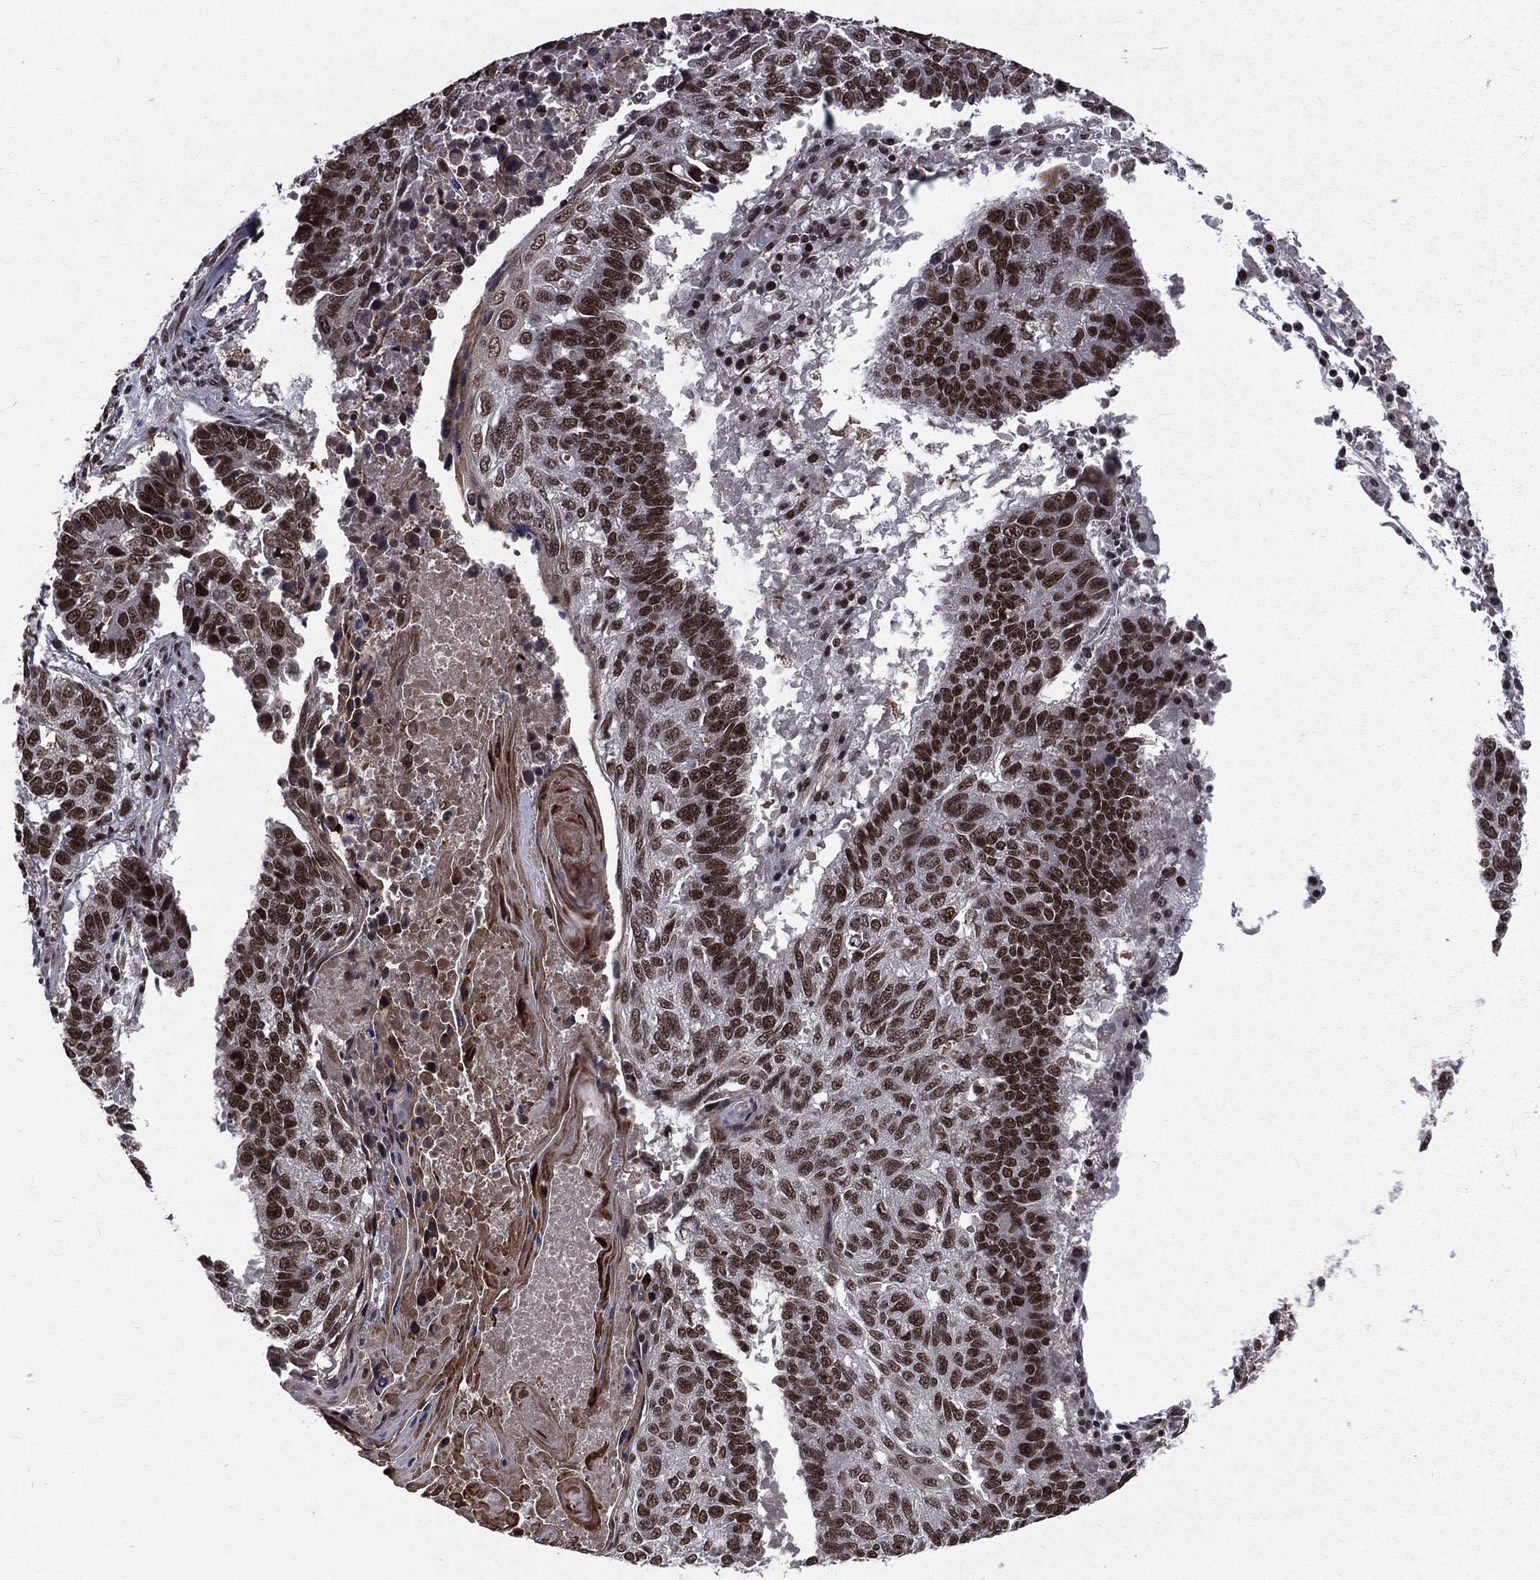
{"staining": {"intensity": "strong", "quantity": ">75%", "location": "nuclear"}, "tissue": "lung cancer", "cell_type": "Tumor cells", "image_type": "cancer", "snomed": [{"axis": "morphology", "description": "Squamous cell carcinoma, NOS"}, {"axis": "topography", "description": "Lung"}], "caption": "Protein staining reveals strong nuclear positivity in approximately >75% of tumor cells in lung cancer.", "gene": "SMC3", "patient": {"sex": "male", "age": 73}}